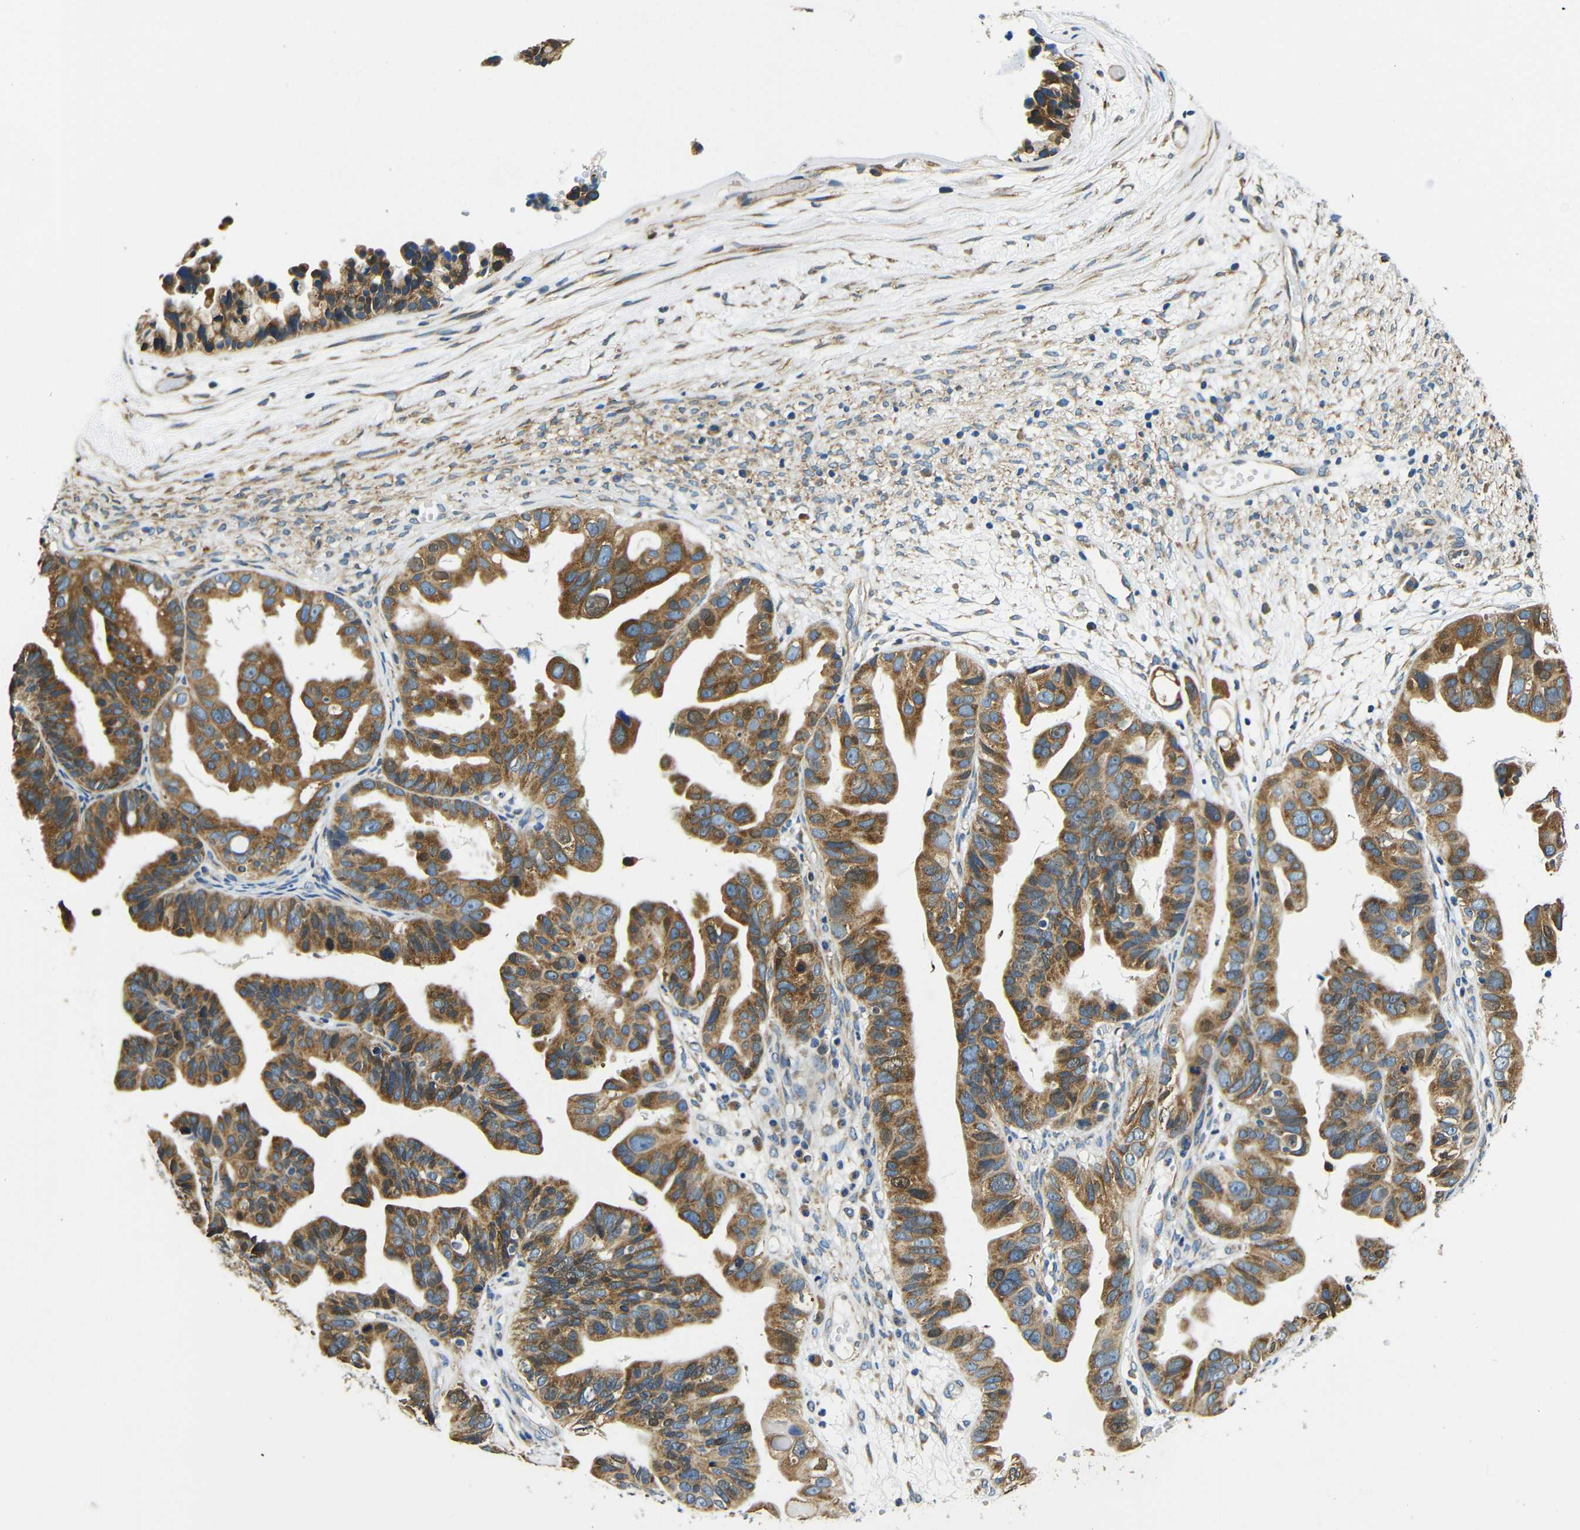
{"staining": {"intensity": "strong", "quantity": ">75%", "location": "cytoplasmic/membranous"}, "tissue": "ovarian cancer", "cell_type": "Tumor cells", "image_type": "cancer", "snomed": [{"axis": "morphology", "description": "Cystadenocarcinoma, serous, NOS"}, {"axis": "topography", "description": "Ovary"}], "caption": "Ovarian cancer tissue exhibits strong cytoplasmic/membranous positivity in approximately >75% of tumor cells, visualized by immunohistochemistry.", "gene": "VAPB", "patient": {"sex": "female", "age": 56}}